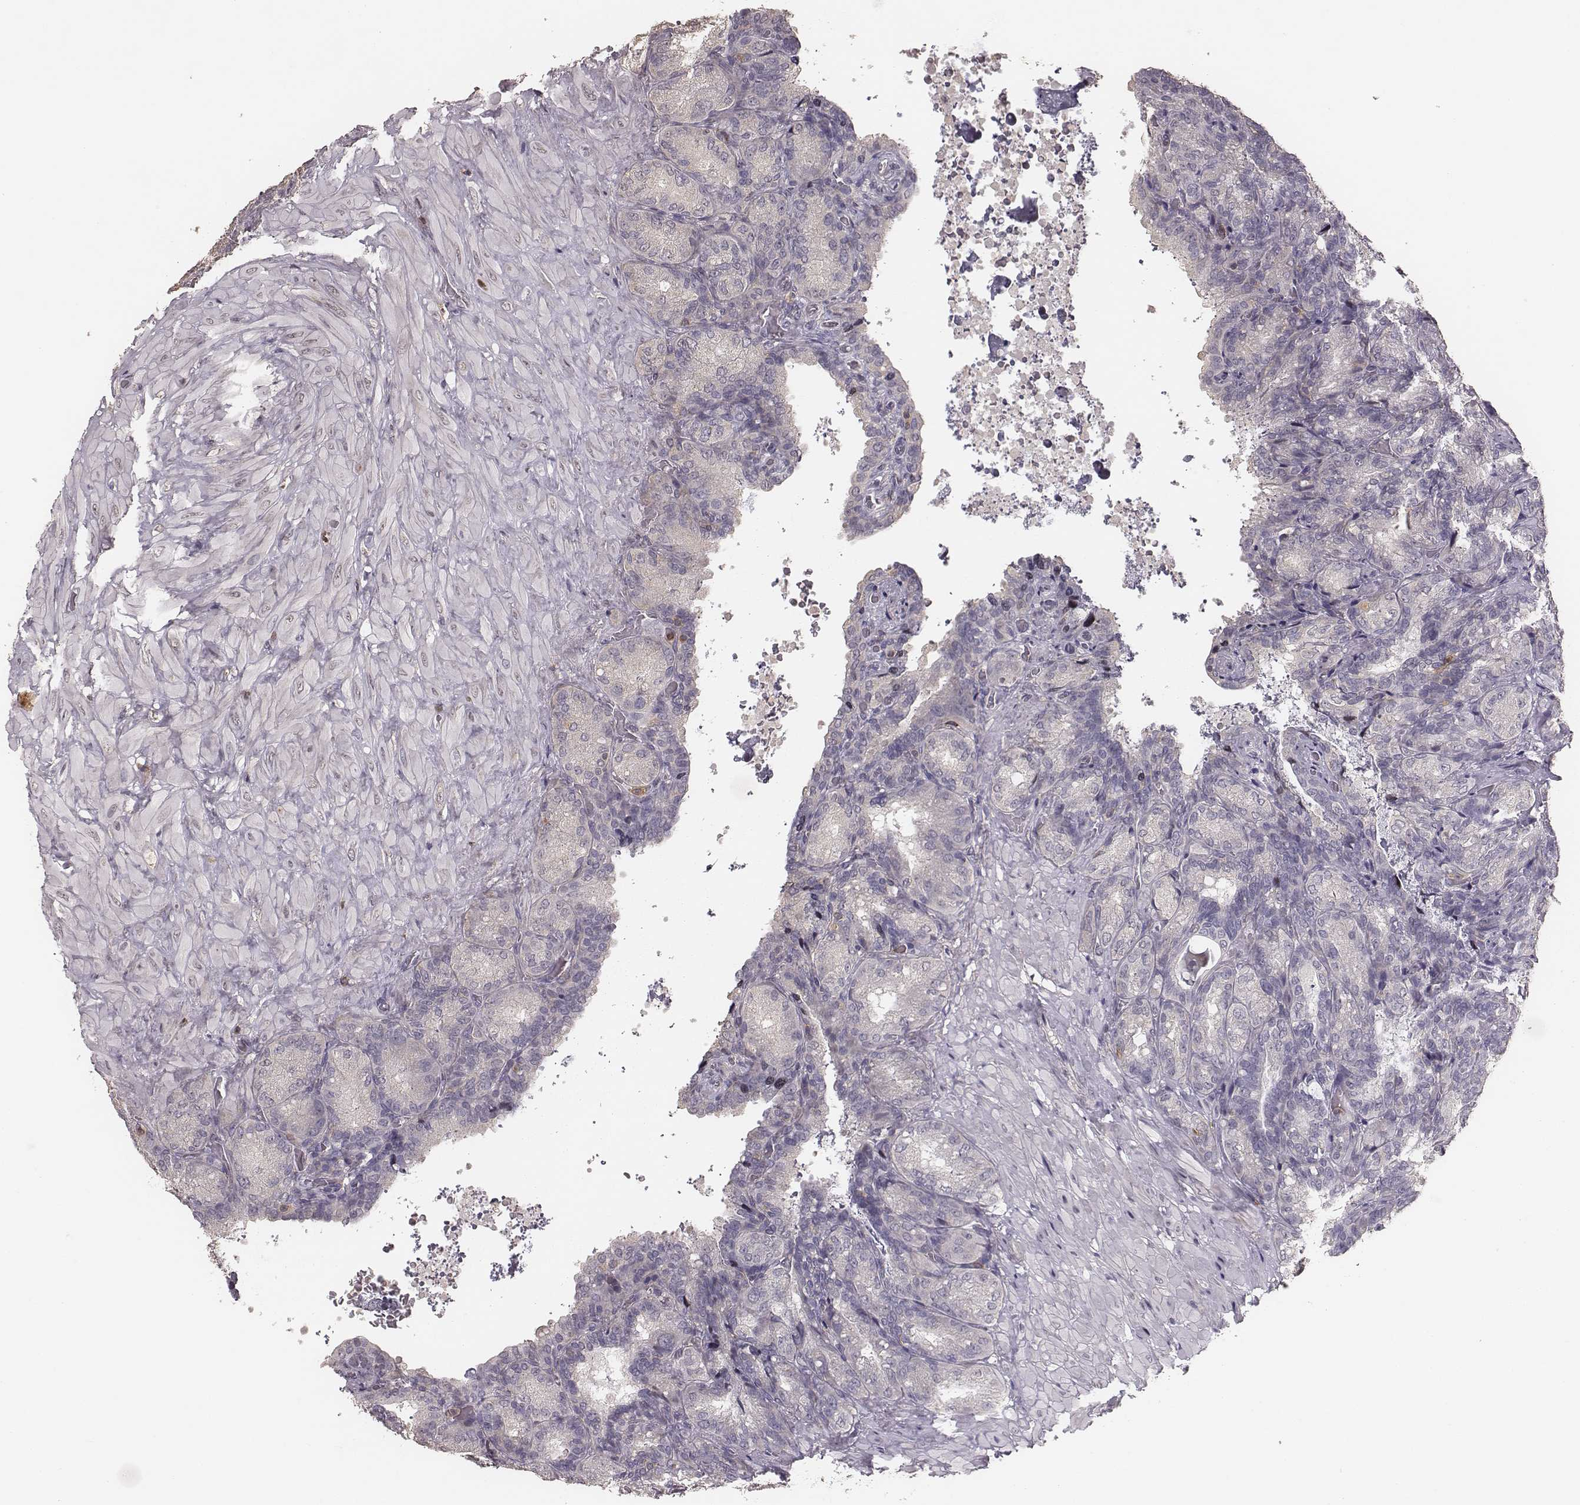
{"staining": {"intensity": "negative", "quantity": "none", "location": "none"}, "tissue": "seminal vesicle", "cell_type": "Glandular cells", "image_type": "normal", "snomed": [{"axis": "morphology", "description": "Normal tissue, NOS"}, {"axis": "topography", "description": "Seminal veicle"}], "caption": "Immunohistochemical staining of unremarkable human seminal vesicle reveals no significant positivity in glandular cells. (DAB immunohistochemistry with hematoxylin counter stain).", "gene": "PILRA", "patient": {"sex": "male", "age": 68}}